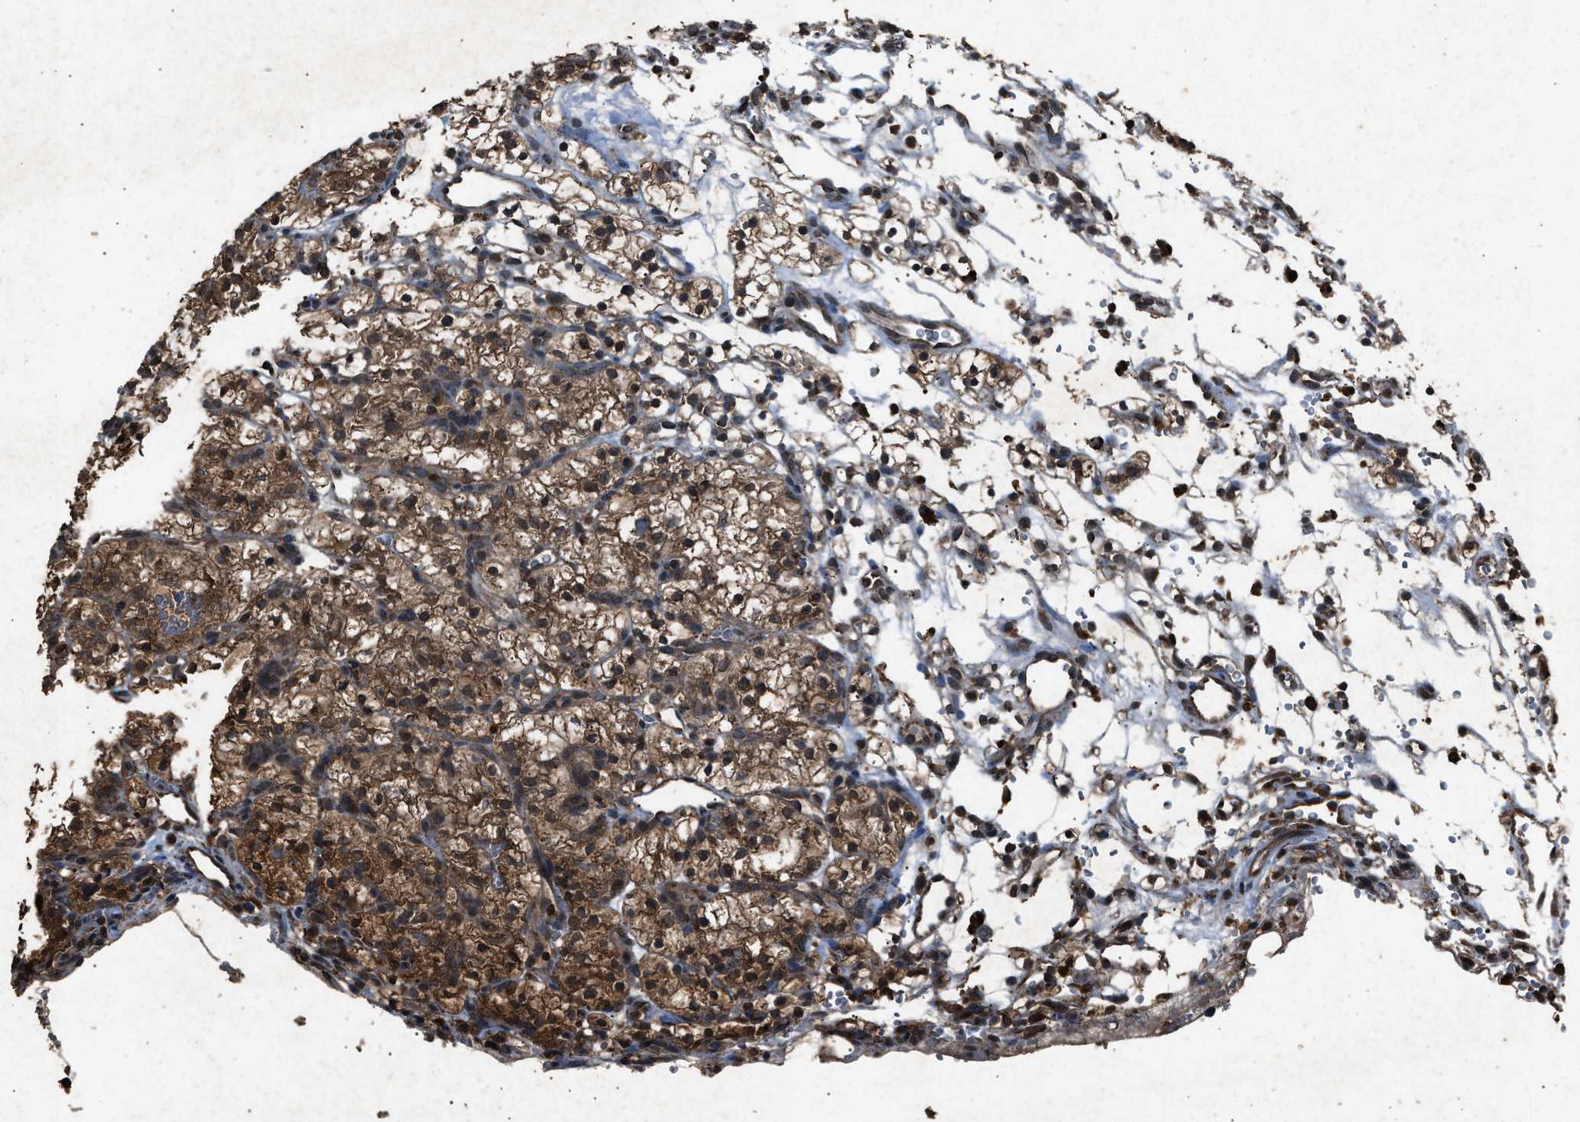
{"staining": {"intensity": "moderate", "quantity": ">75%", "location": "cytoplasmic/membranous"}, "tissue": "renal cancer", "cell_type": "Tumor cells", "image_type": "cancer", "snomed": [{"axis": "morphology", "description": "Adenocarcinoma, NOS"}, {"axis": "topography", "description": "Kidney"}], "caption": "Renal adenocarcinoma tissue reveals moderate cytoplasmic/membranous positivity in approximately >75% of tumor cells, visualized by immunohistochemistry. (brown staining indicates protein expression, while blue staining denotes nuclei).", "gene": "OAS1", "patient": {"sex": "female", "age": 57}}